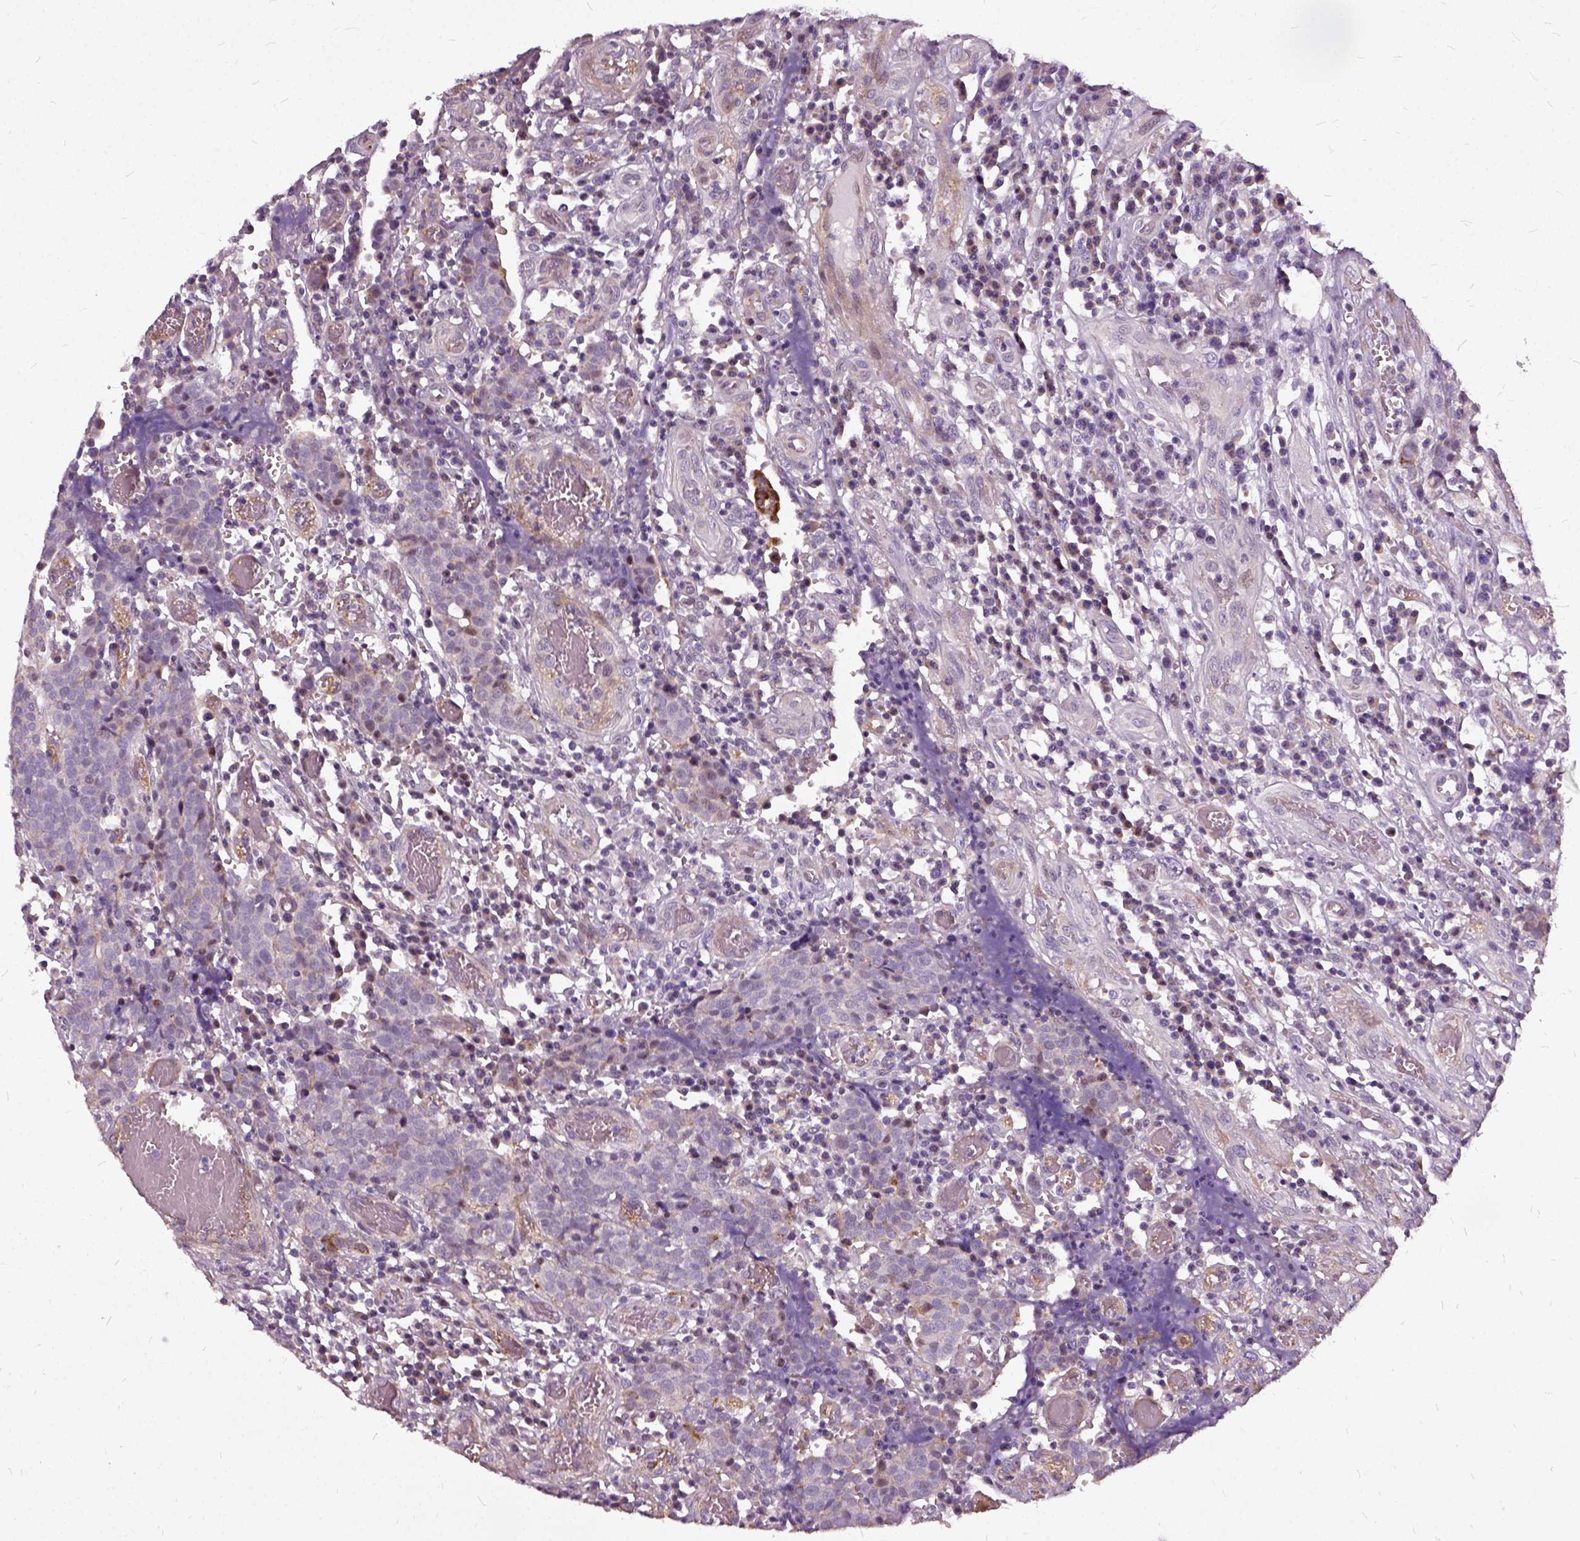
{"staining": {"intensity": "negative", "quantity": "none", "location": "none"}, "tissue": "prostate cancer", "cell_type": "Tumor cells", "image_type": "cancer", "snomed": [{"axis": "morphology", "description": "Adenocarcinoma, High grade"}, {"axis": "topography", "description": "Prostate and seminal vesicle, NOS"}], "caption": "There is no significant expression in tumor cells of prostate cancer.", "gene": "ILRUN", "patient": {"sex": "male", "age": 60}}